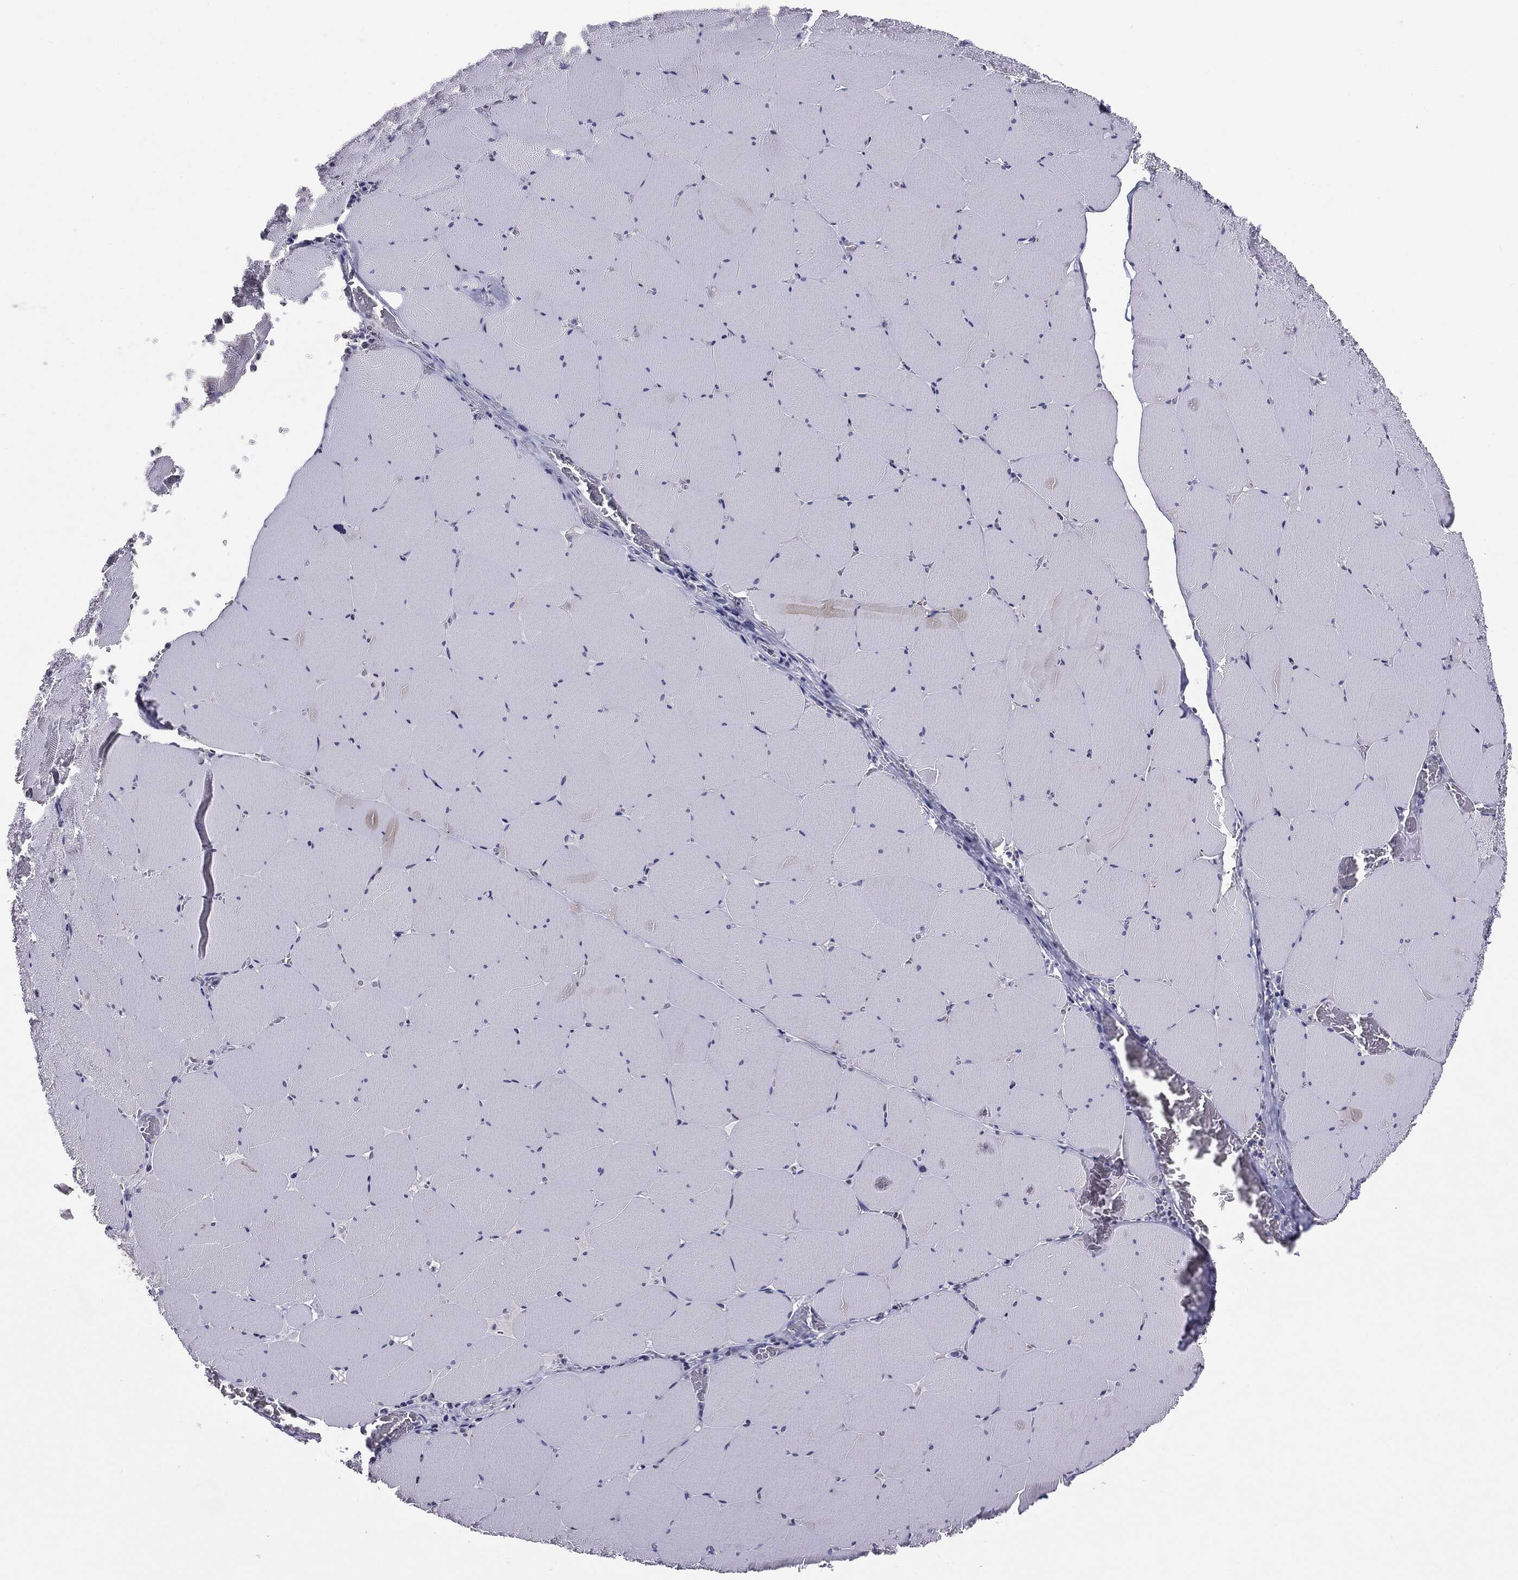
{"staining": {"intensity": "negative", "quantity": "none", "location": "none"}, "tissue": "skeletal muscle", "cell_type": "Myocytes", "image_type": "normal", "snomed": [{"axis": "morphology", "description": "Normal tissue, NOS"}, {"axis": "morphology", "description": "Malignant melanoma, Metastatic site"}, {"axis": "topography", "description": "Skeletal muscle"}], "caption": "Skeletal muscle was stained to show a protein in brown. There is no significant expression in myocytes. Nuclei are stained in blue.", "gene": "SERPINB4", "patient": {"sex": "male", "age": 50}}